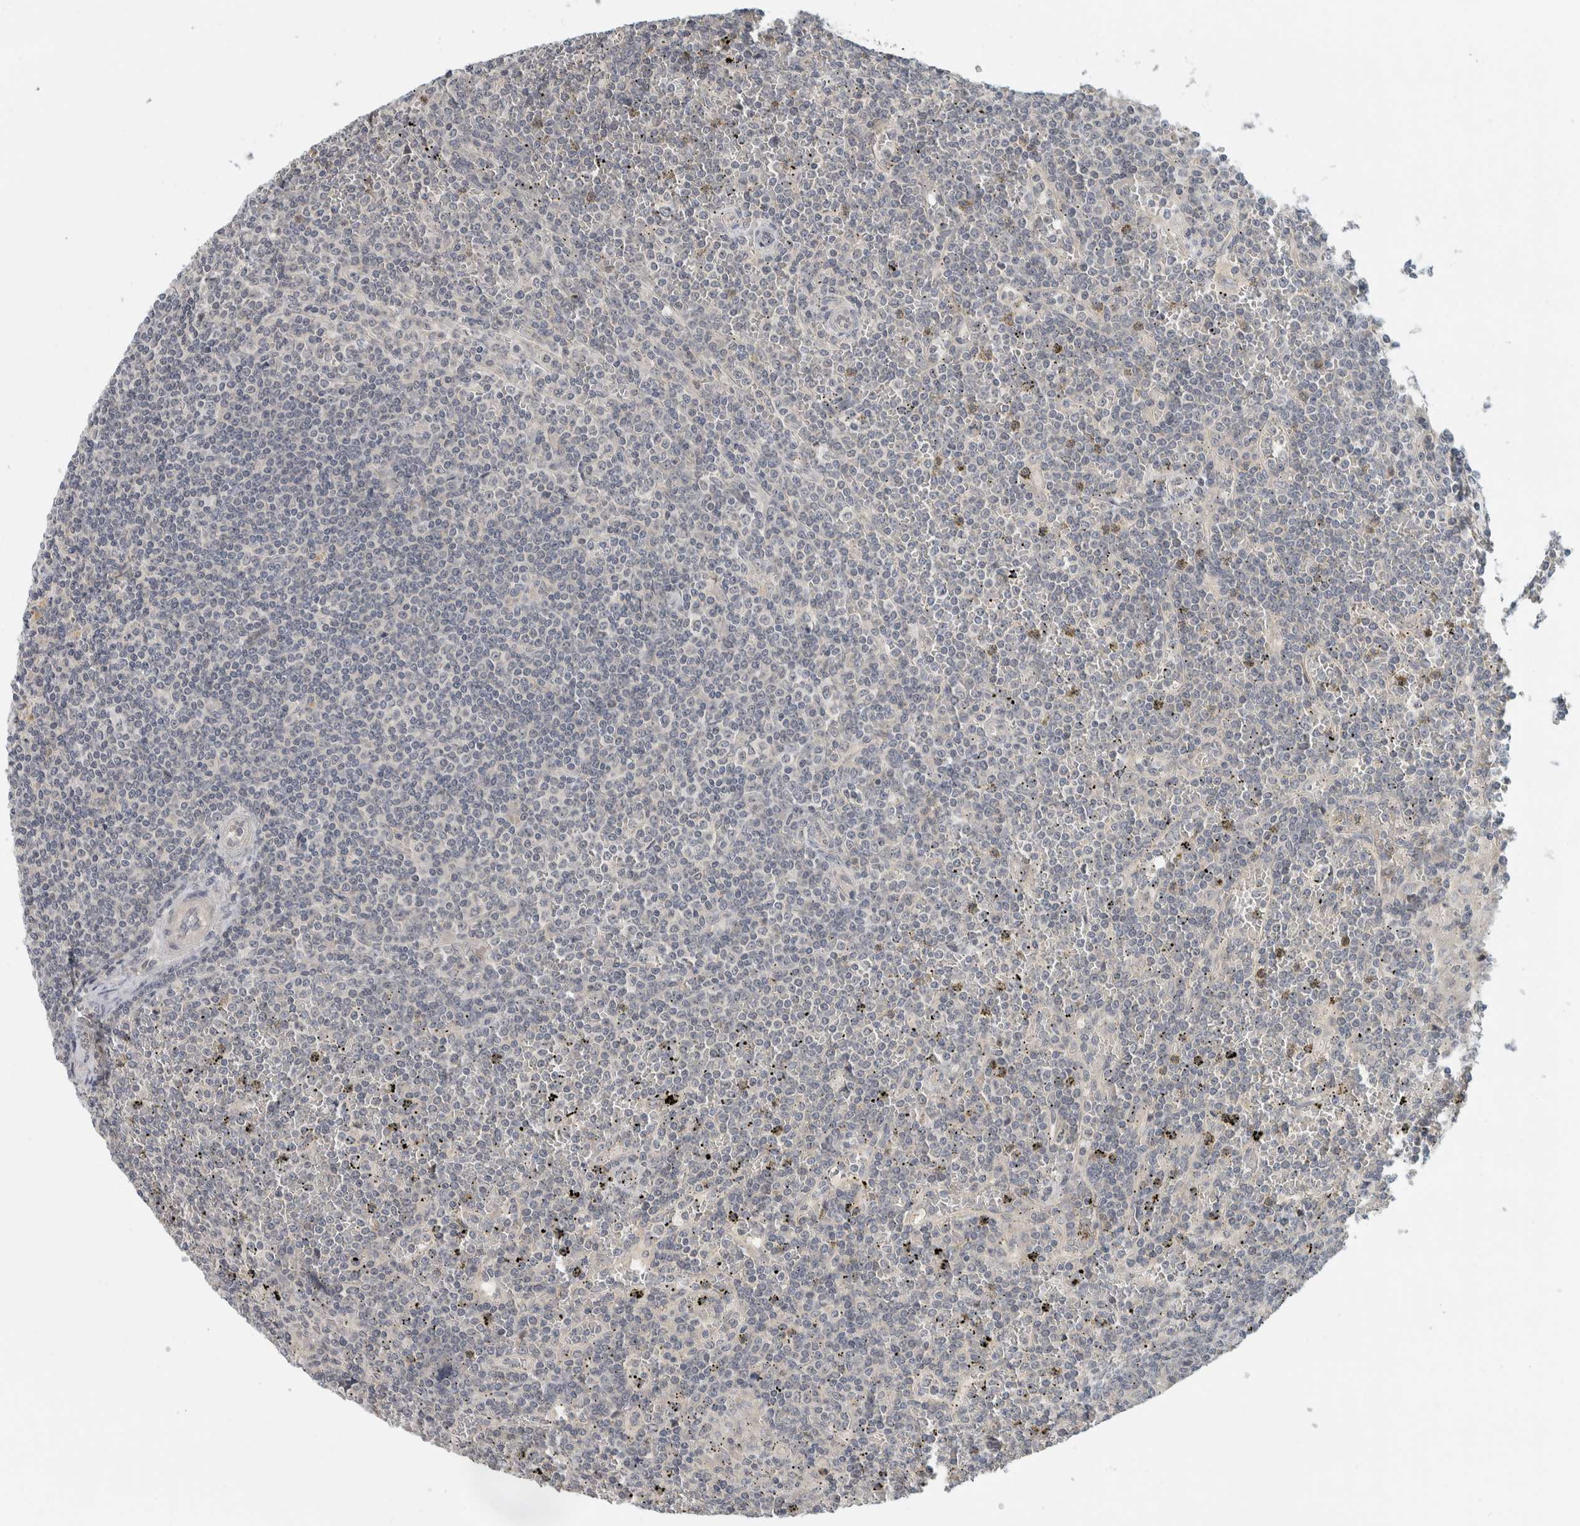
{"staining": {"intensity": "negative", "quantity": "none", "location": "none"}, "tissue": "lymphoma", "cell_type": "Tumor cells", "image_type": "cancer", "snomed": [{"axis": "morphology", "description": "Malignant lymphoma, non-Hodgkin's type, Low grade"}, {"axis": "topography", "description": "Spleen"}], "caption": "Immunohistochemical staining of malignant lymphoma, non-Hodgkin's type (low-grade) shows no significant staining in tumor cells.", "gene": "AFP", "patient": {"sex": "female", "age": 19}}